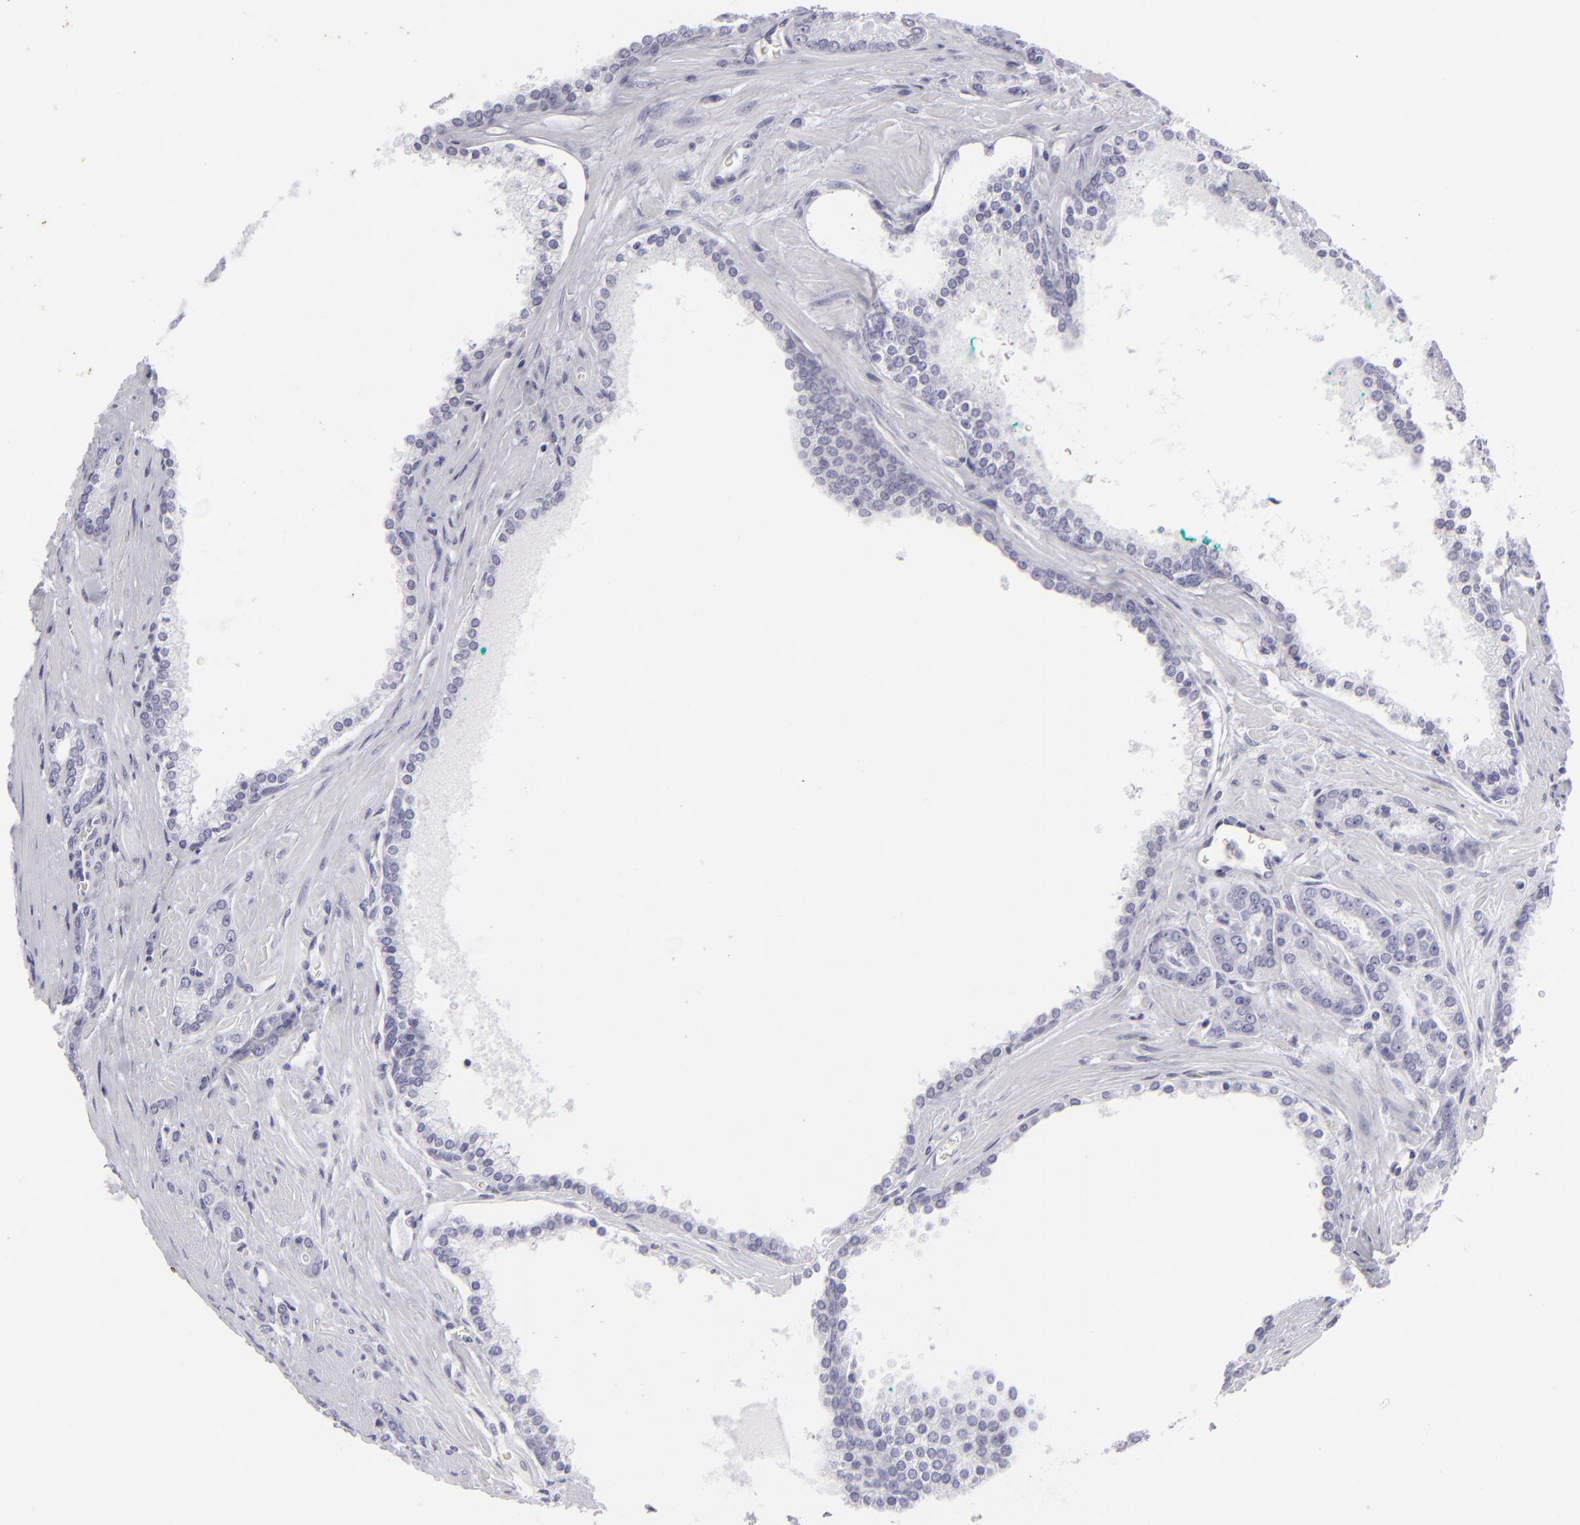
{"staining": {"intensity": "negative", "quantity": "none", "location": "none"}, "tissue": "prostate cancer", "cell_type": "Tumor cells", "image_type": "cancer", "snomed": [{"axis": "morphology", "description": "Adenocarcinoma, High grade"}, {"axis": "topography", "description": "Prostate"}], "caption": "A high-resolution image shows IHC staining of high-grade adenocarcinoma (prostate), which displays no significant staining in tumor cells. (Stains: DAB immunohistochemistry (IHC) with hematoxylin counter stain, Microscopy: brightfield microscopy at high magnification).", "gene": "KRT1", "patient": {"sex": "male", "age": 71}}